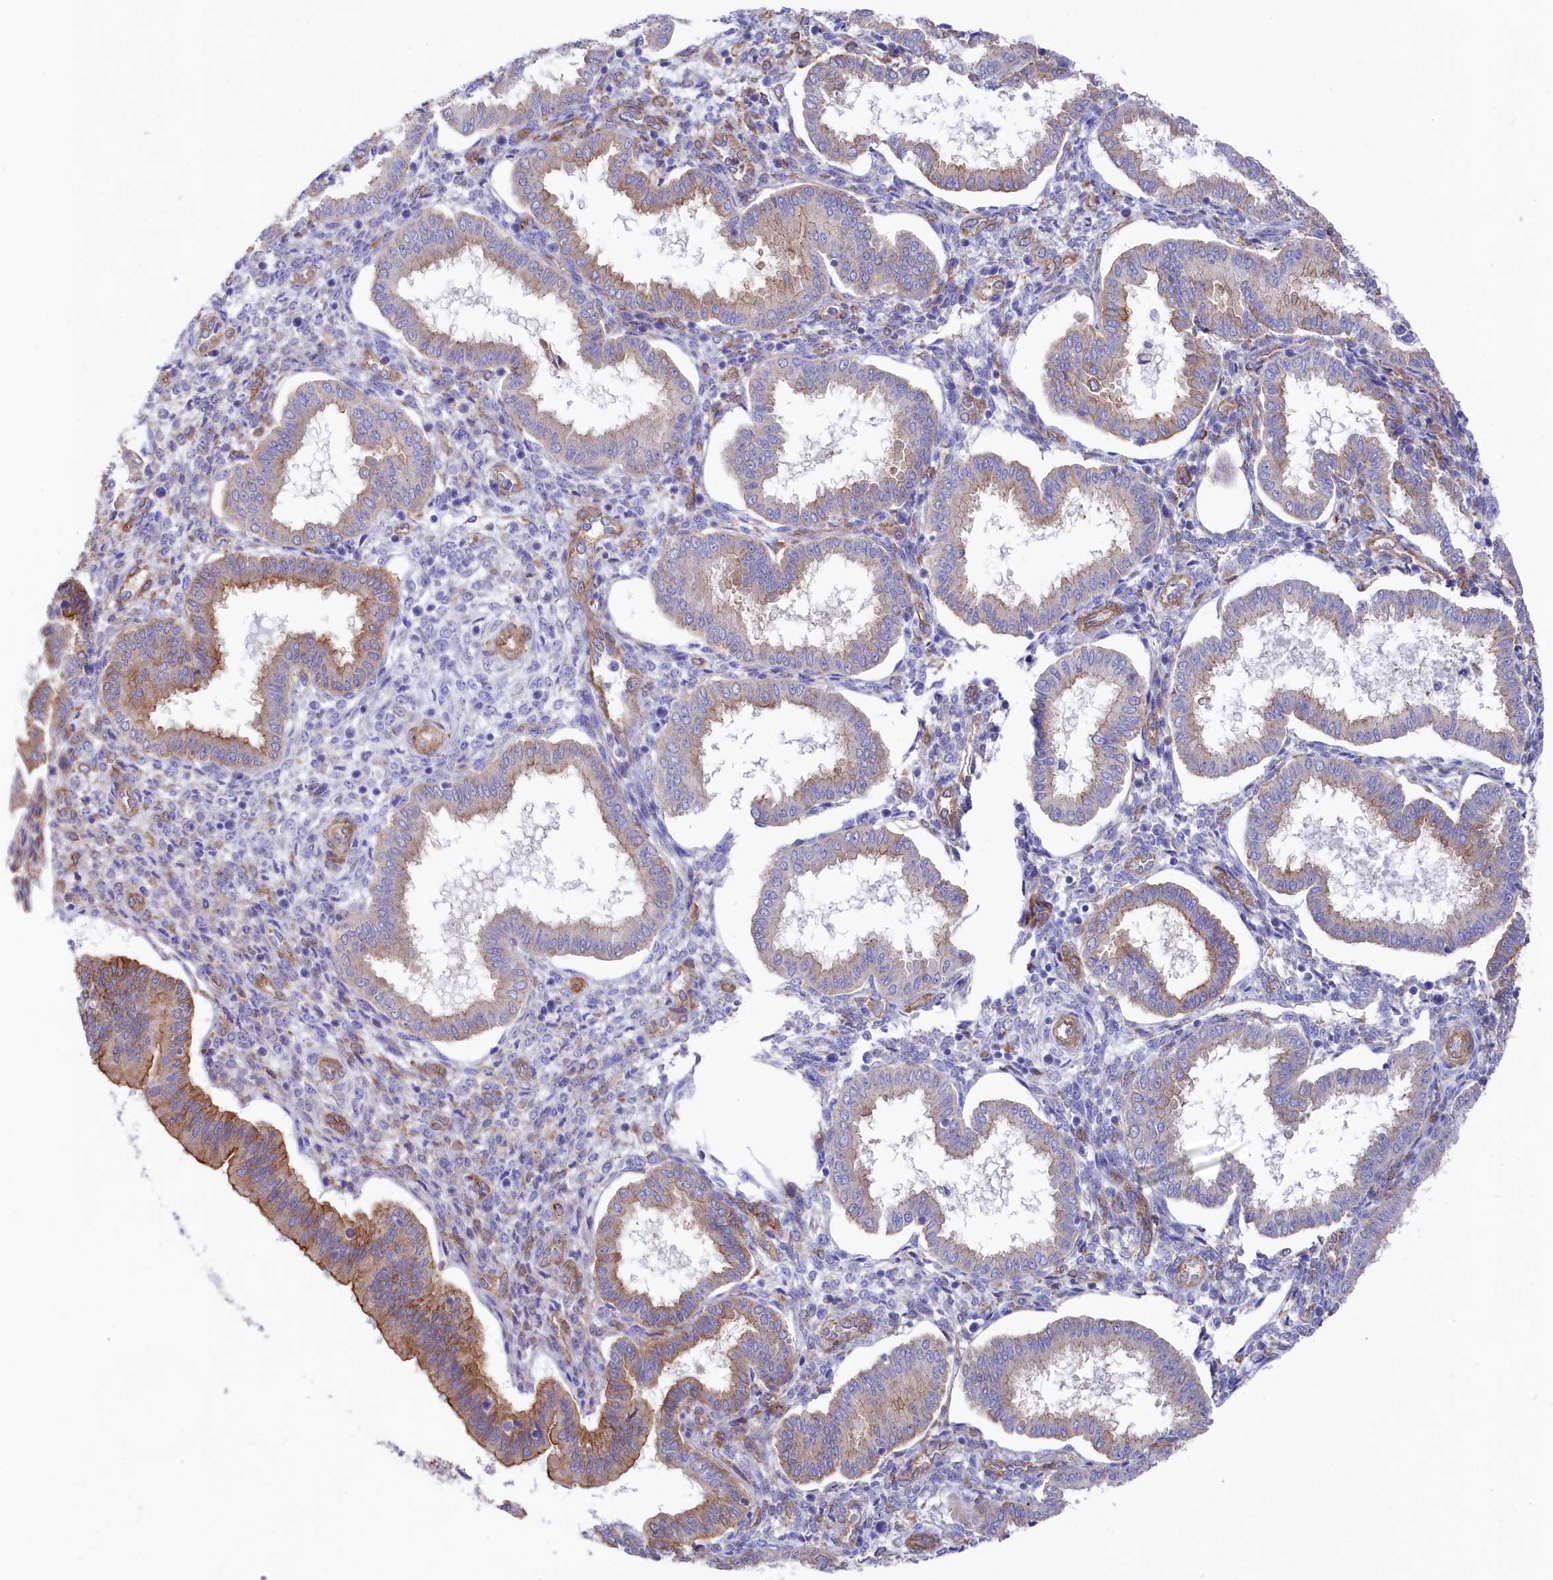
{"staining": {"intensity": "weak", "quantity": "25%-75%", "location": "cytoplasmic/membranous"}, "tissue": "endometrium", "cell_type": "Cells in endometrial stroma", "image_type": "normal", "snomed": [{"axis": "morphology", "description": "Normal tissue, NOS"}, {"axis": "topography", "description": "Endometrium"}], "caption": "Cells in endometrial stroma show weak cytoplasmic/membranous expression in approximately 25%-75% of cells in benign endometrium.", "gene": "TNKS1BP1", "patient": {"sex": "female", "age": 24}}